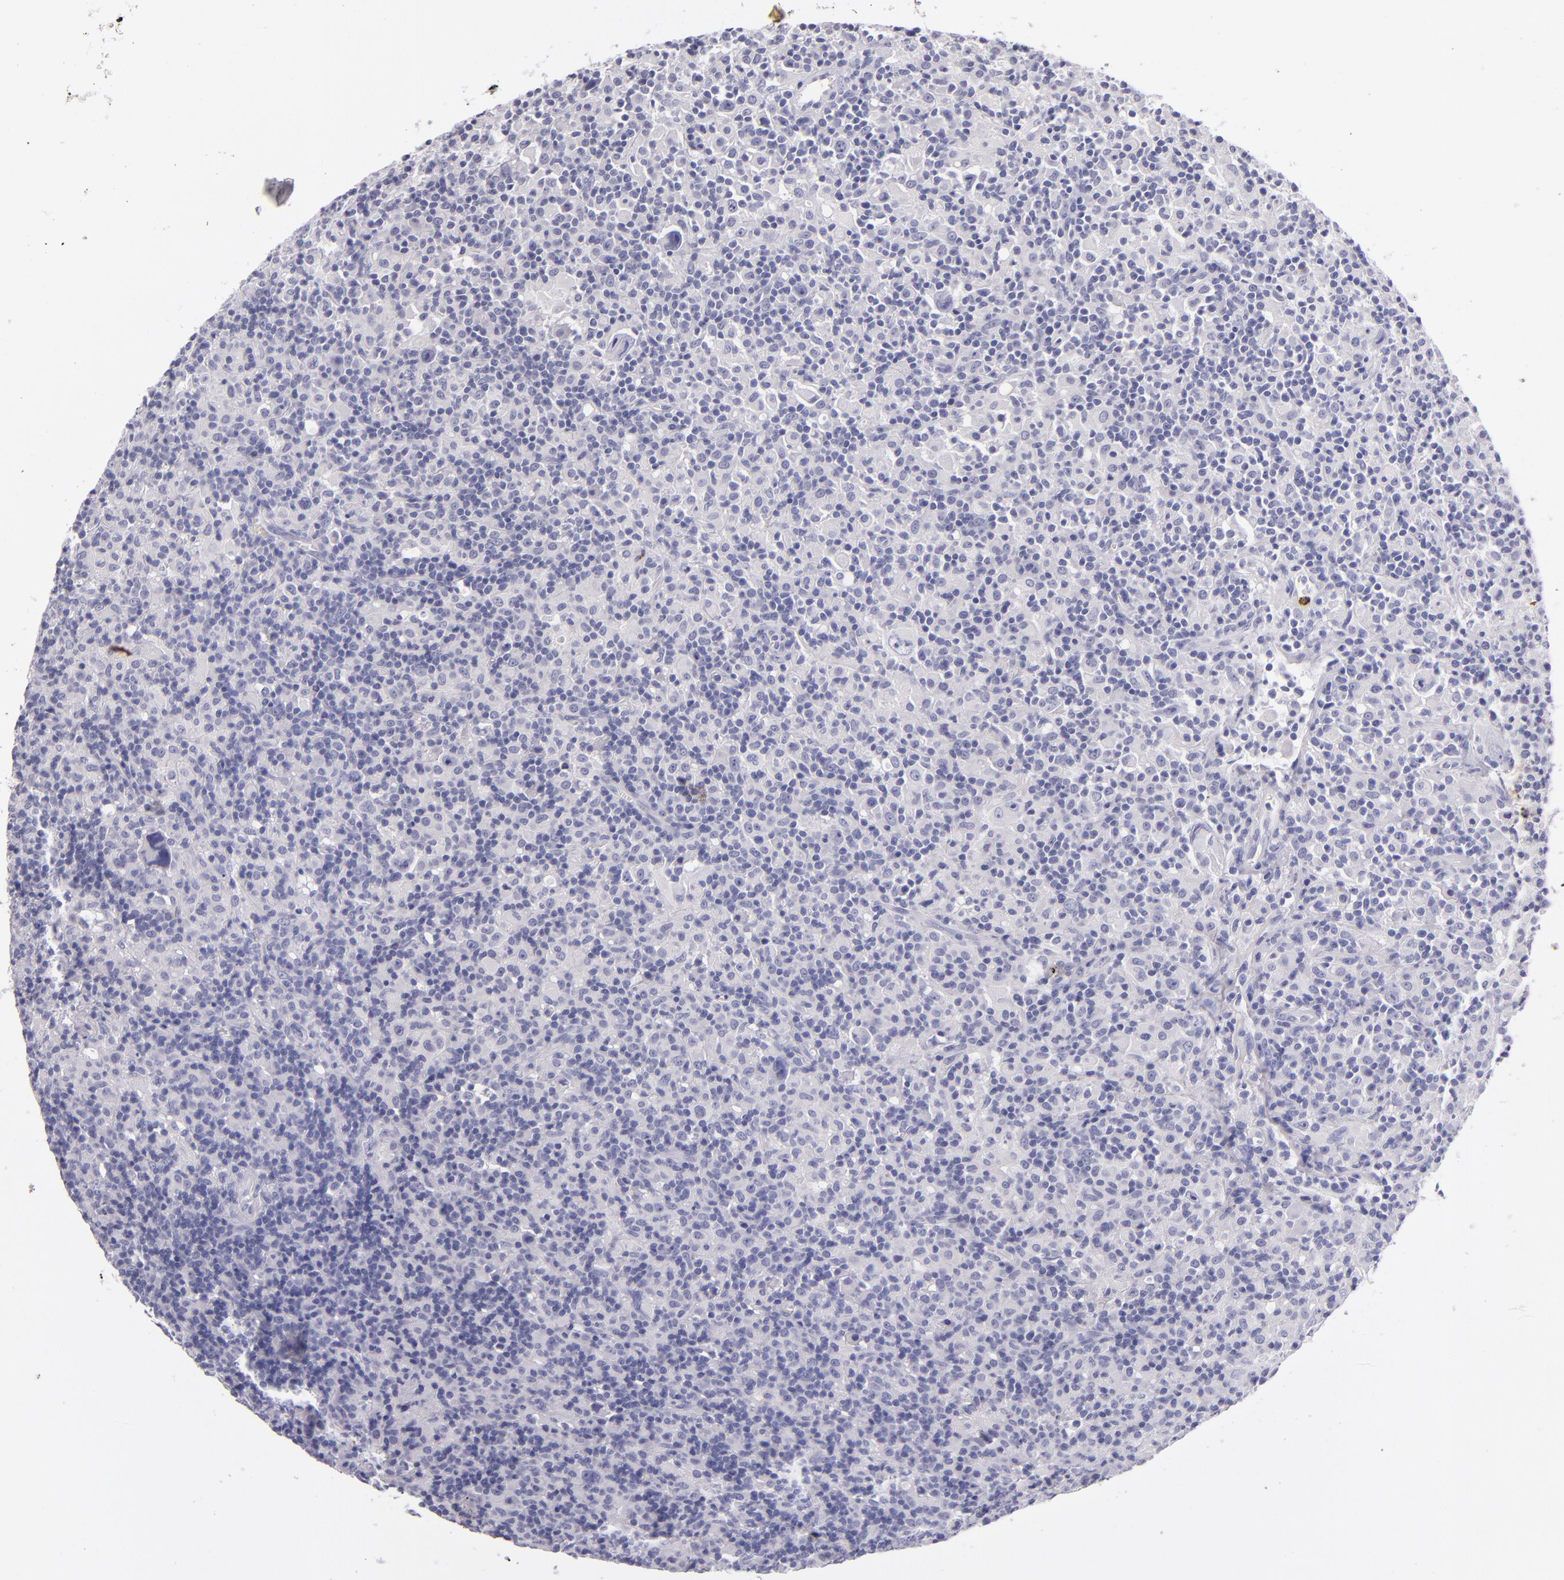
{"staining": {"intensity": "negative", "quantity": "none", "location": "none"}, "tissue": "lymphoma", "cell_type": "Tumor cells", "image_type": "cancer", "snomed": [{"axis": "morphology", "description": "Hodgkin's disease, NOS"}, {"axis": "topography", "description": "Lymph node"}], "caption": "Tumor cells show no significant protein positivity in lymphoma.", "gene": "CDH3", "patient": {"sex": "male", "age": 46}}